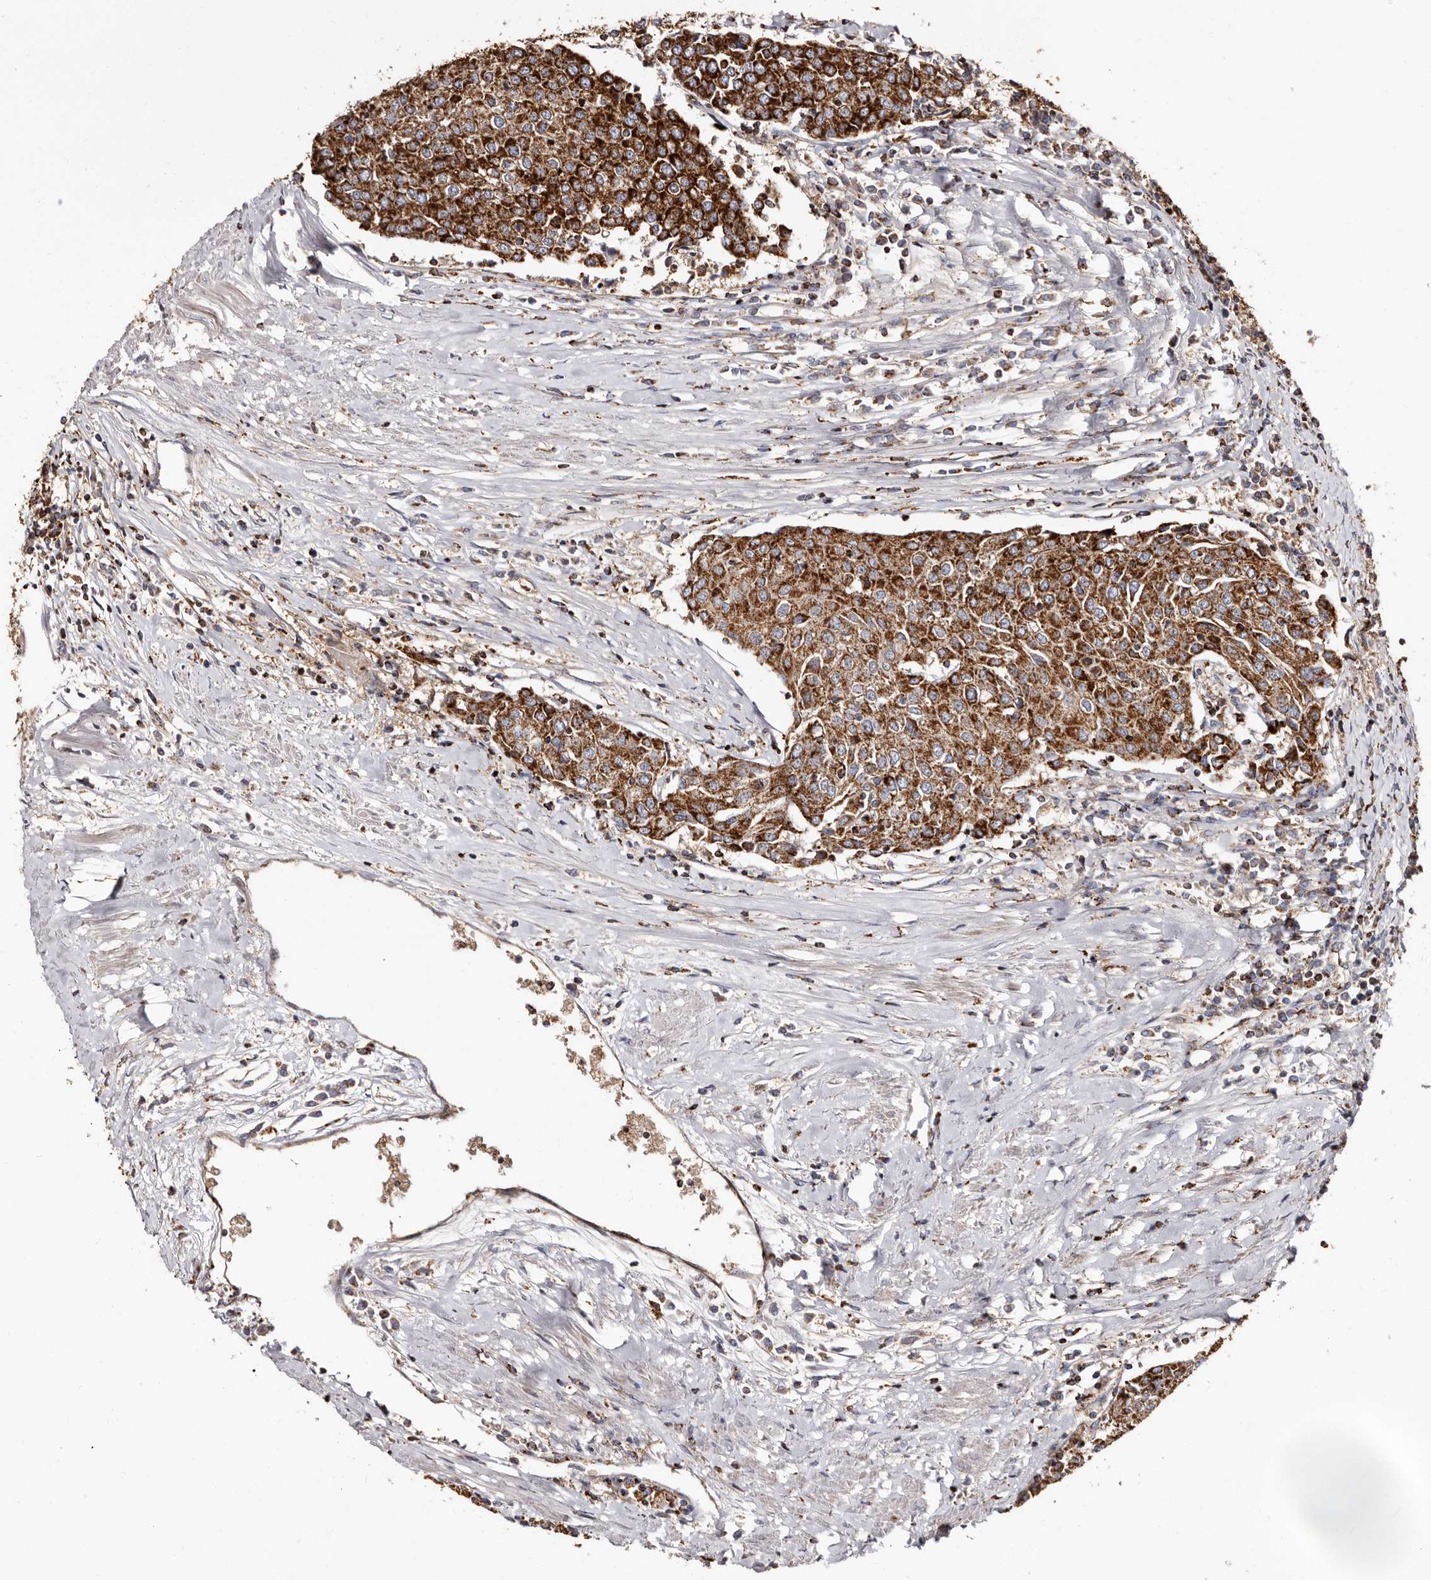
{"staining": {"intensity": "strong", "quantity": ">75%", "location": "cytoplasmic/membranous"}, "tissue": "urothelial cancer", "cell_type": "Tumor cells", "image_type": "cancer", "snomed": [{"axis": "morphology", "description": "Urothelial carcinoma, High grade"}, {"axis": "topography", "description": "Urinary bladder"}], "caption": "There is high levels of strong cytoplasmic/membranous expression in tumor cells of urothelial cancer, as demonstrated by immunohistochemical staining (brown color).", "gene": "BAX", "patient": {"sex": "female", "age": 85}}